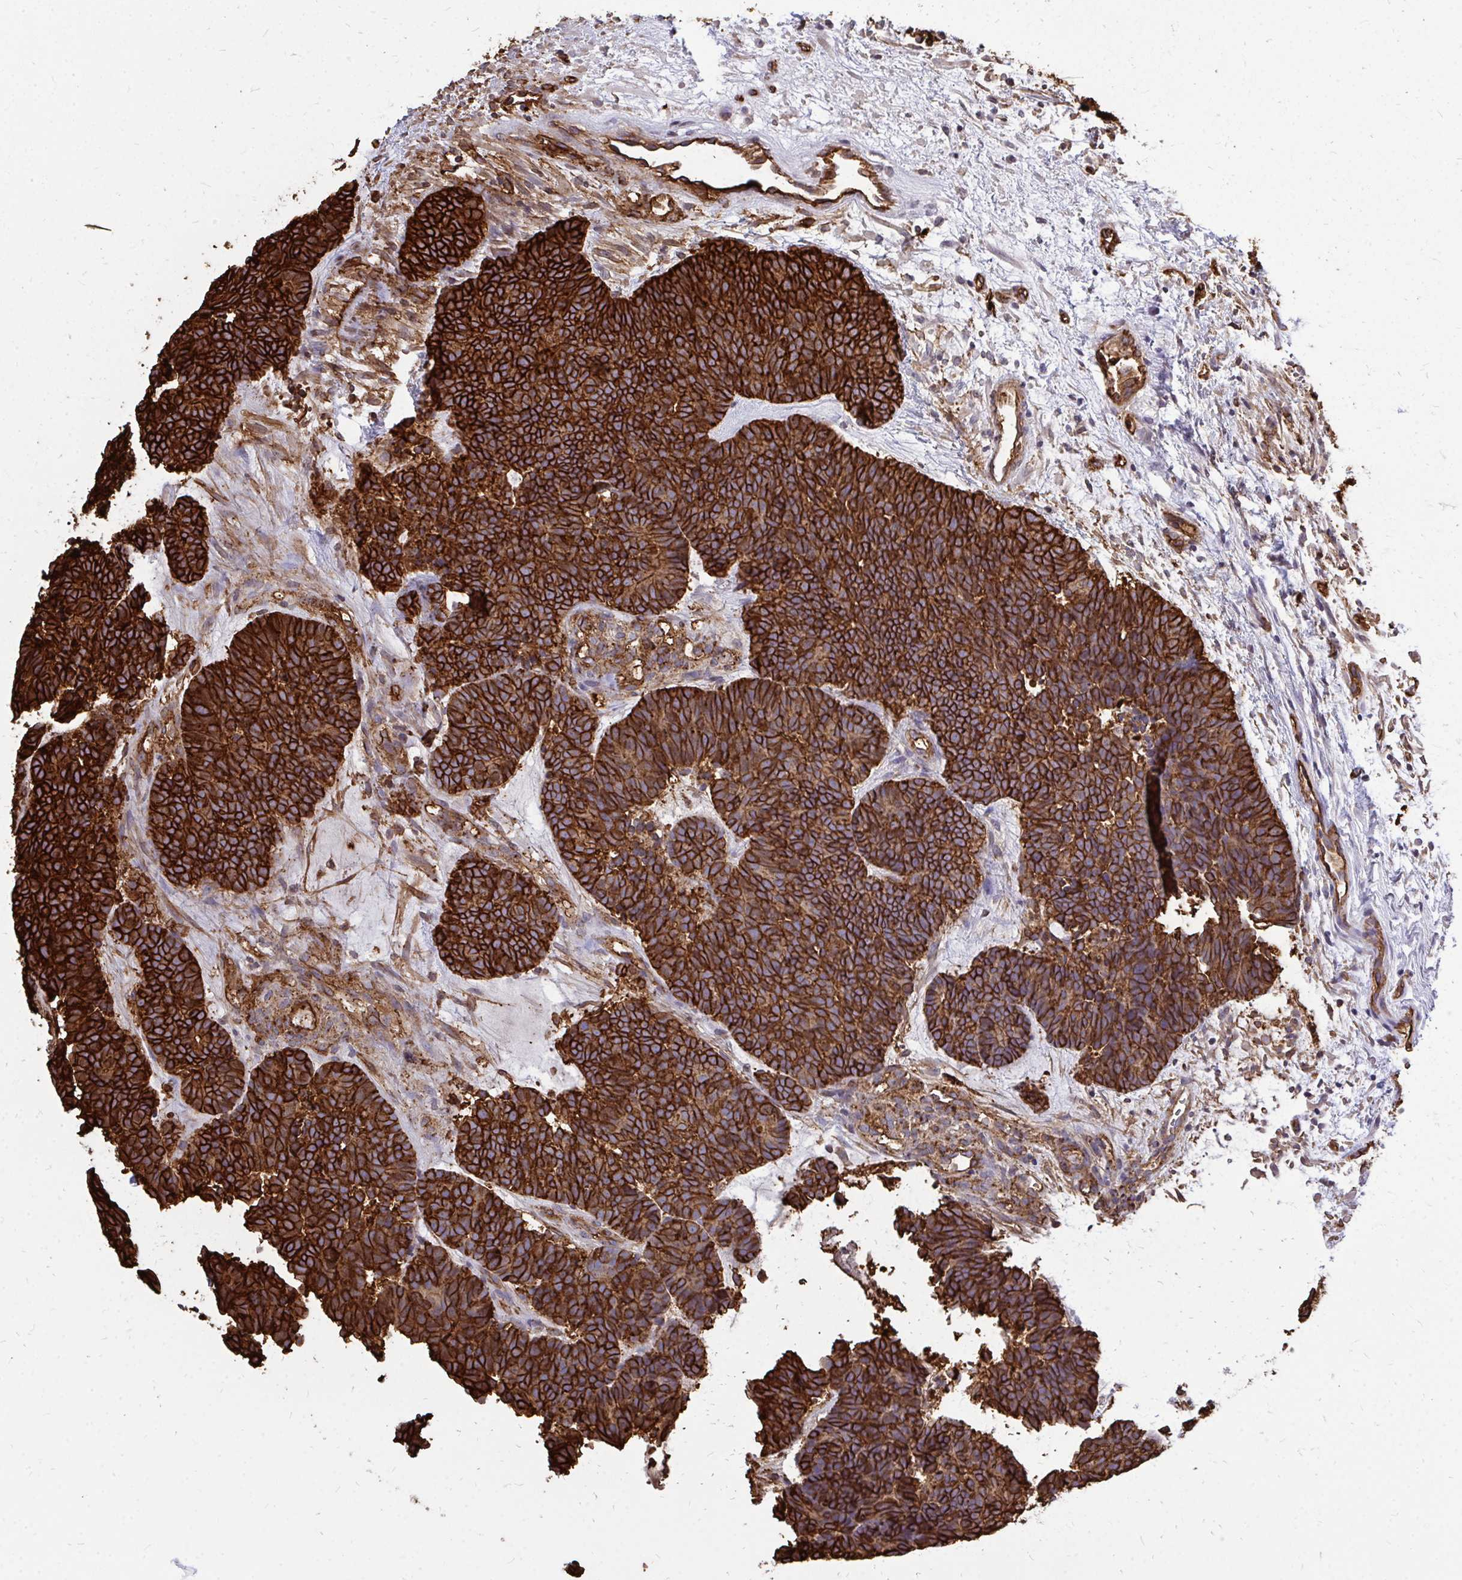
{"staining": {"intensity": "strong", "quantity": ">75%", "location": "cytoplasmic/membranous"}, "tissue": "head and neck cancer", "cell_type": "Tumor cells", "image_type": "cancer", "snomed": [{"axis": "morphology", "description": "Adenocarcinoma, NOS"}, {"axis": "topography", "description": "Head-Neck"}], "caption": "Immunohistochemical staining of human adenocarcinoma (head and neck) demonstrates high levels of strong cytoplasmic/membranous staining in approximately >75% of tumor cells. (DAB IHC, brown staining for protein, blue staining for nuclei).", "gene": "MARCKSL1", "patient": {"sex": "female", "age": 81}}